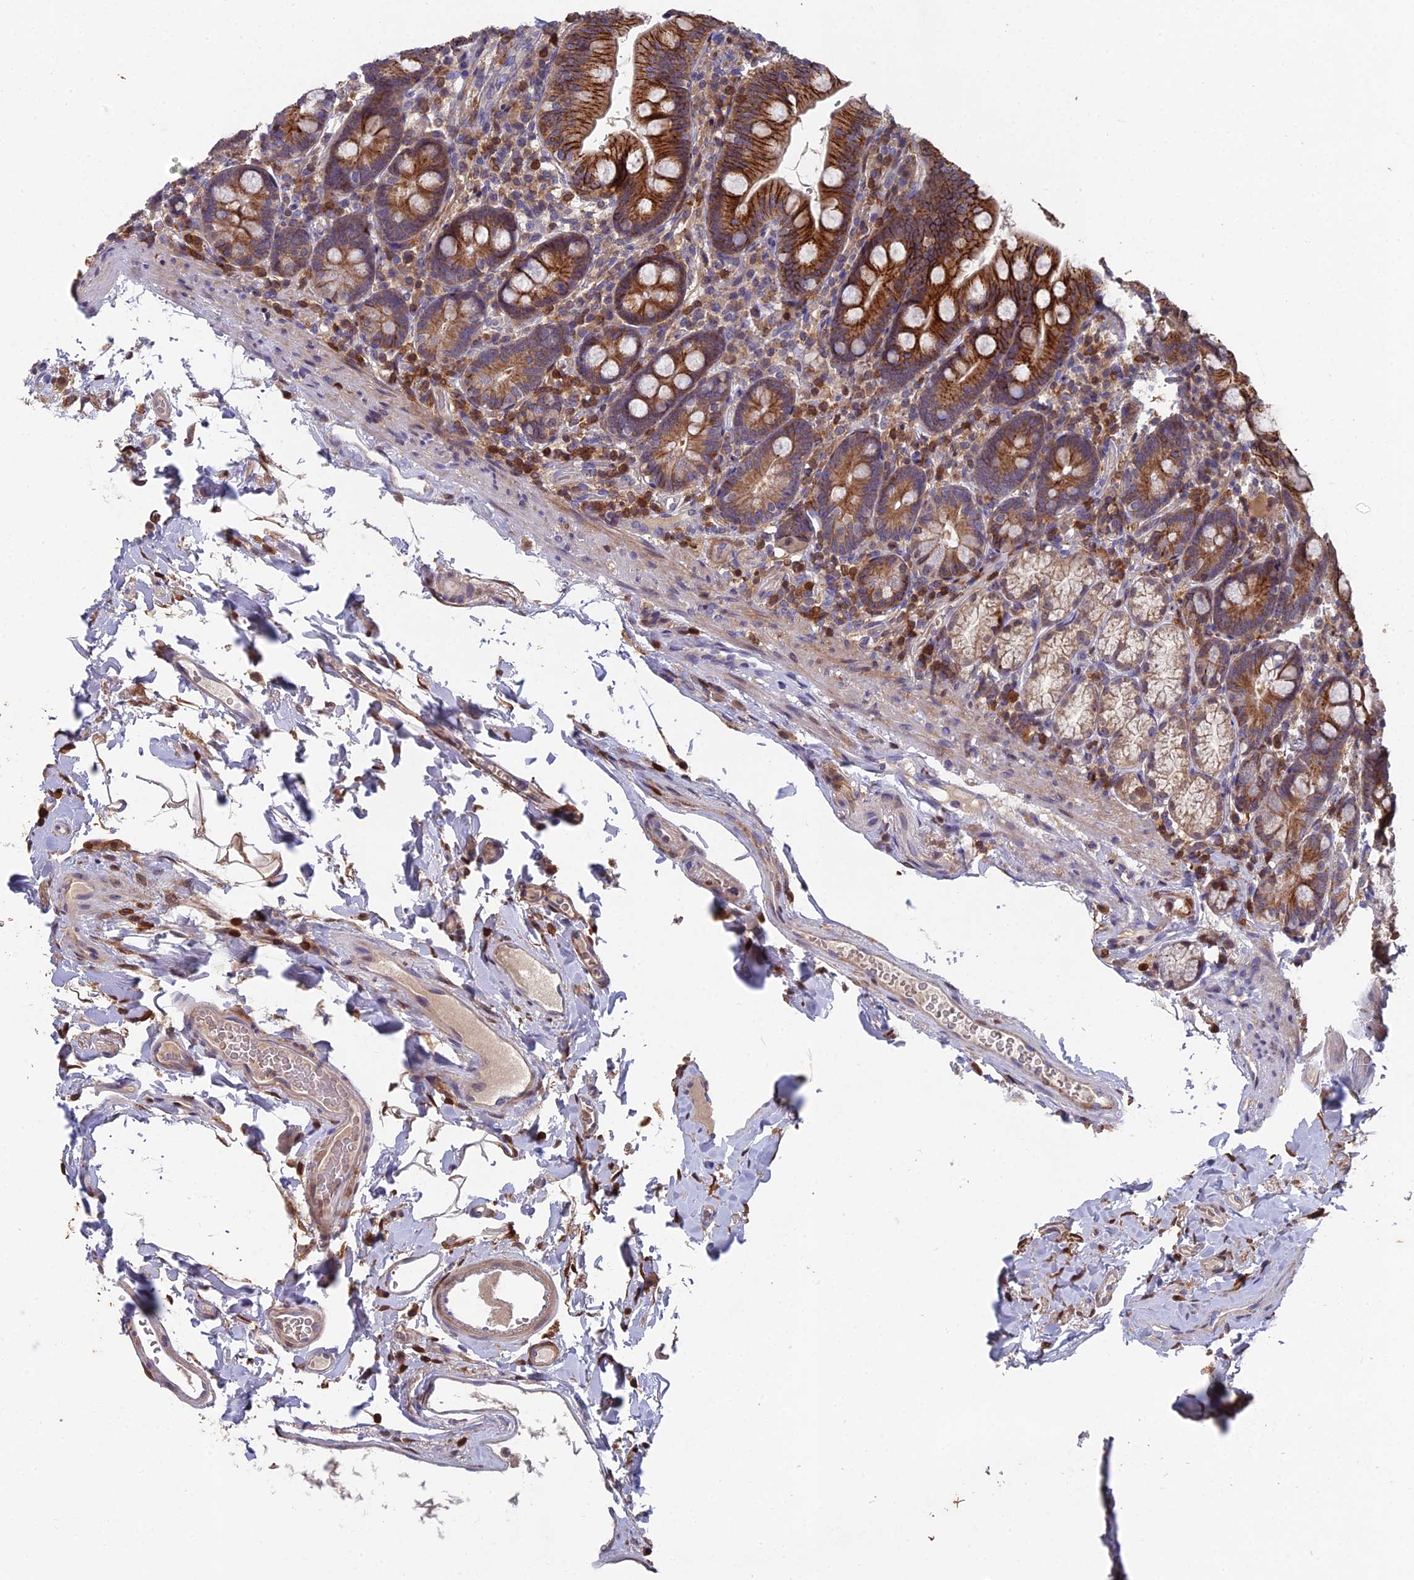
{"staining": {"intensity": "strong", "quantity": ">75%", "location": "cytoplasmic/membranous"}, "tissue": "duodenum", "cell_type": "Glandular cells", "image_type": "normal", "snomed": [{"axis": "morphology", "description": "Normal tissue, NOS"}, {"axis": "topography", "description": "Duodenum"}], "caption": "The immunohistochemical stain shows strong cytoplasmic/membranous staining in glandular cells of unremarkable duodenum.", "gene": "GALK2", "patient": {"sex": "female", "age": 67}}